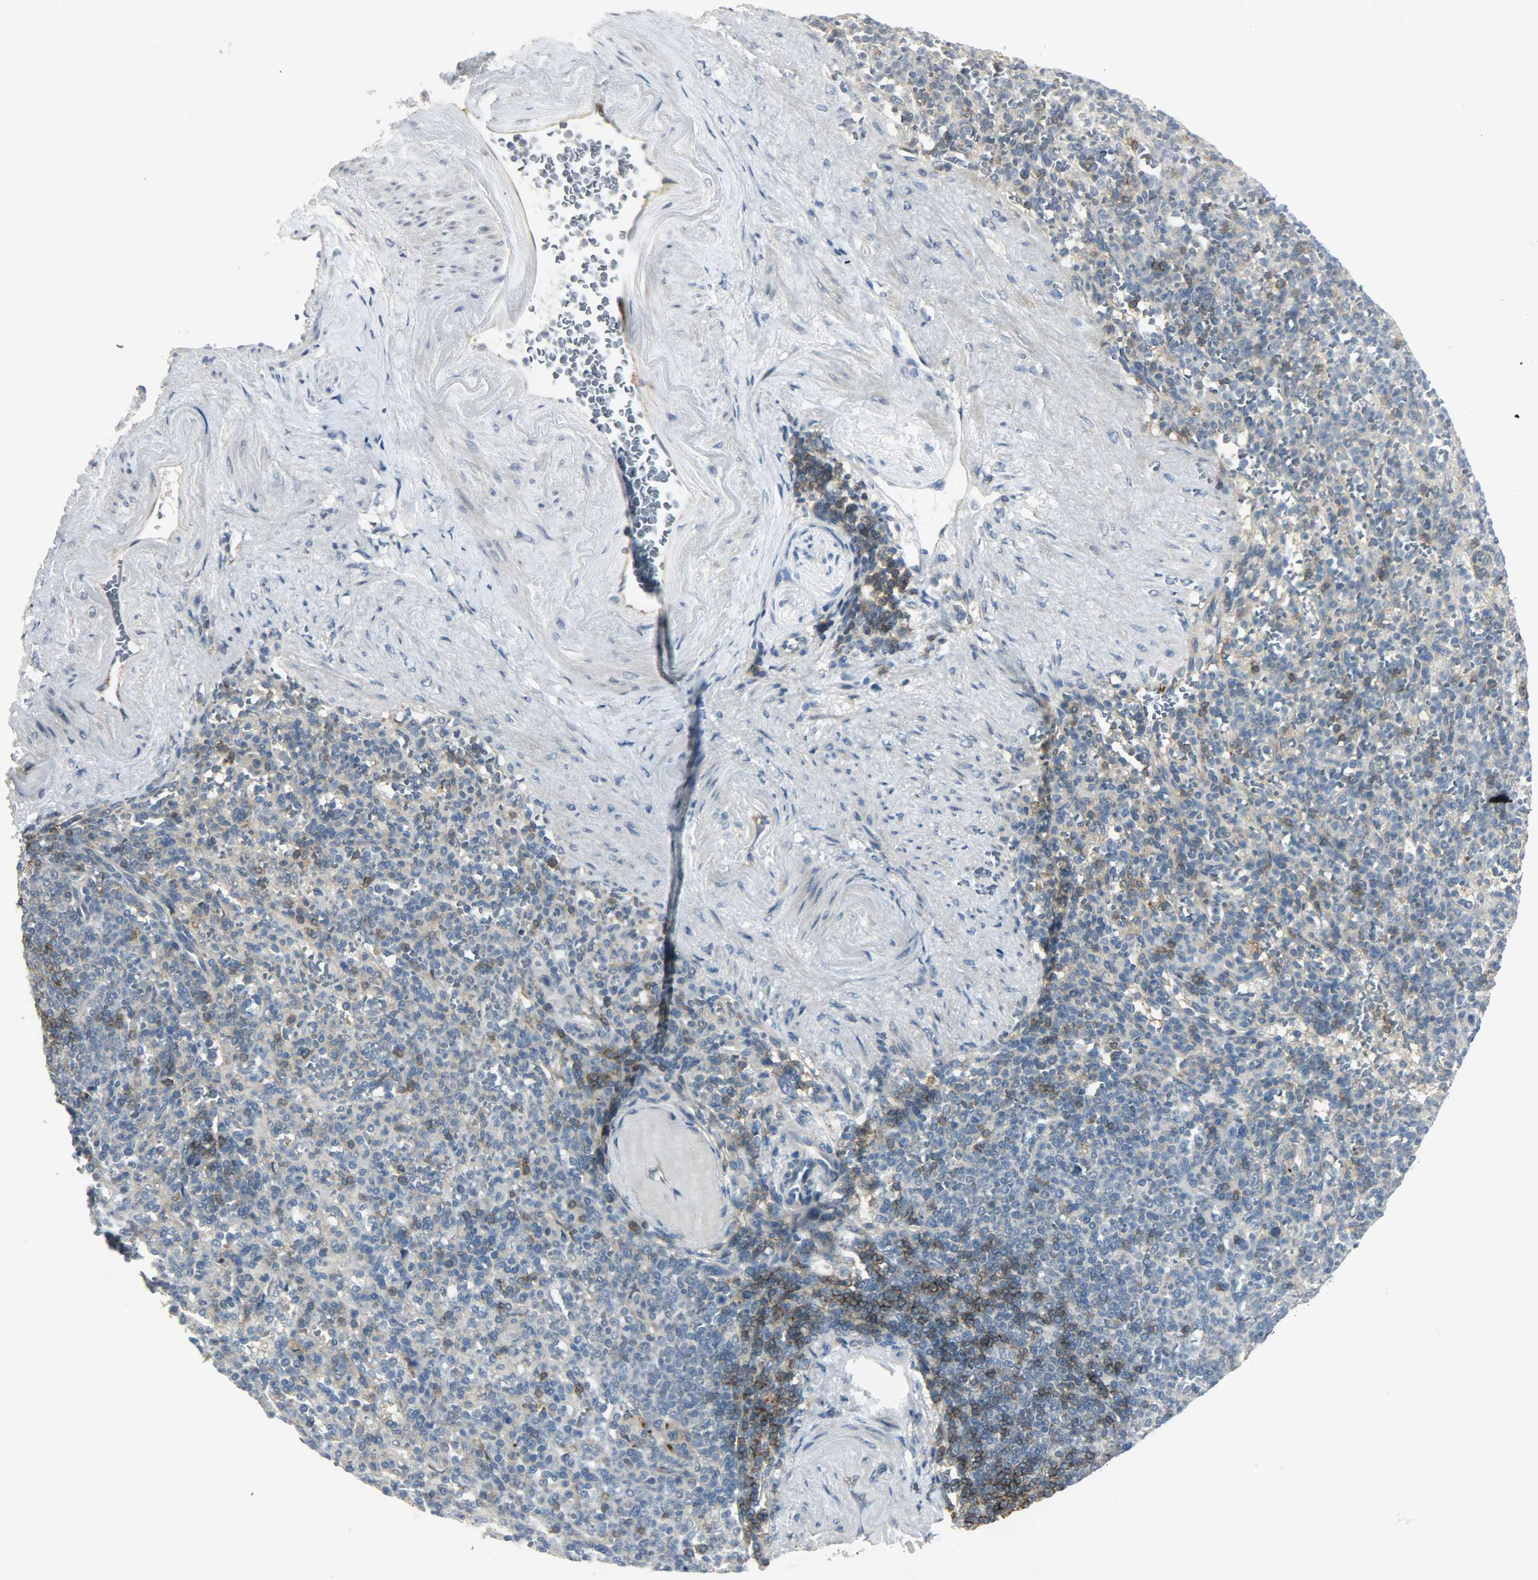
{"staining": {"intensity": "moderate", "quantity": "<25%", "location": "cytoplasmic/membranous"}, "tissue": "spleen", "cell_type": "Cells in red pulp", "image_type": "normal", "snomed": [{"axis": "morphology", "description": "Normal tissue, NOS"}, {"axis": "topography", "description": "Spleen"}], "caption": "Immunohistochemical staining of unremarkable human spleen demonstrates <25% levels of moderate cytoplasmic/membranous protein staining in approximately <25% of cells in red pulp. (IHC, brightfield microscopy, high magnification).", "gene": "CD4", "patient": {"sex": "female", "age": 74}}